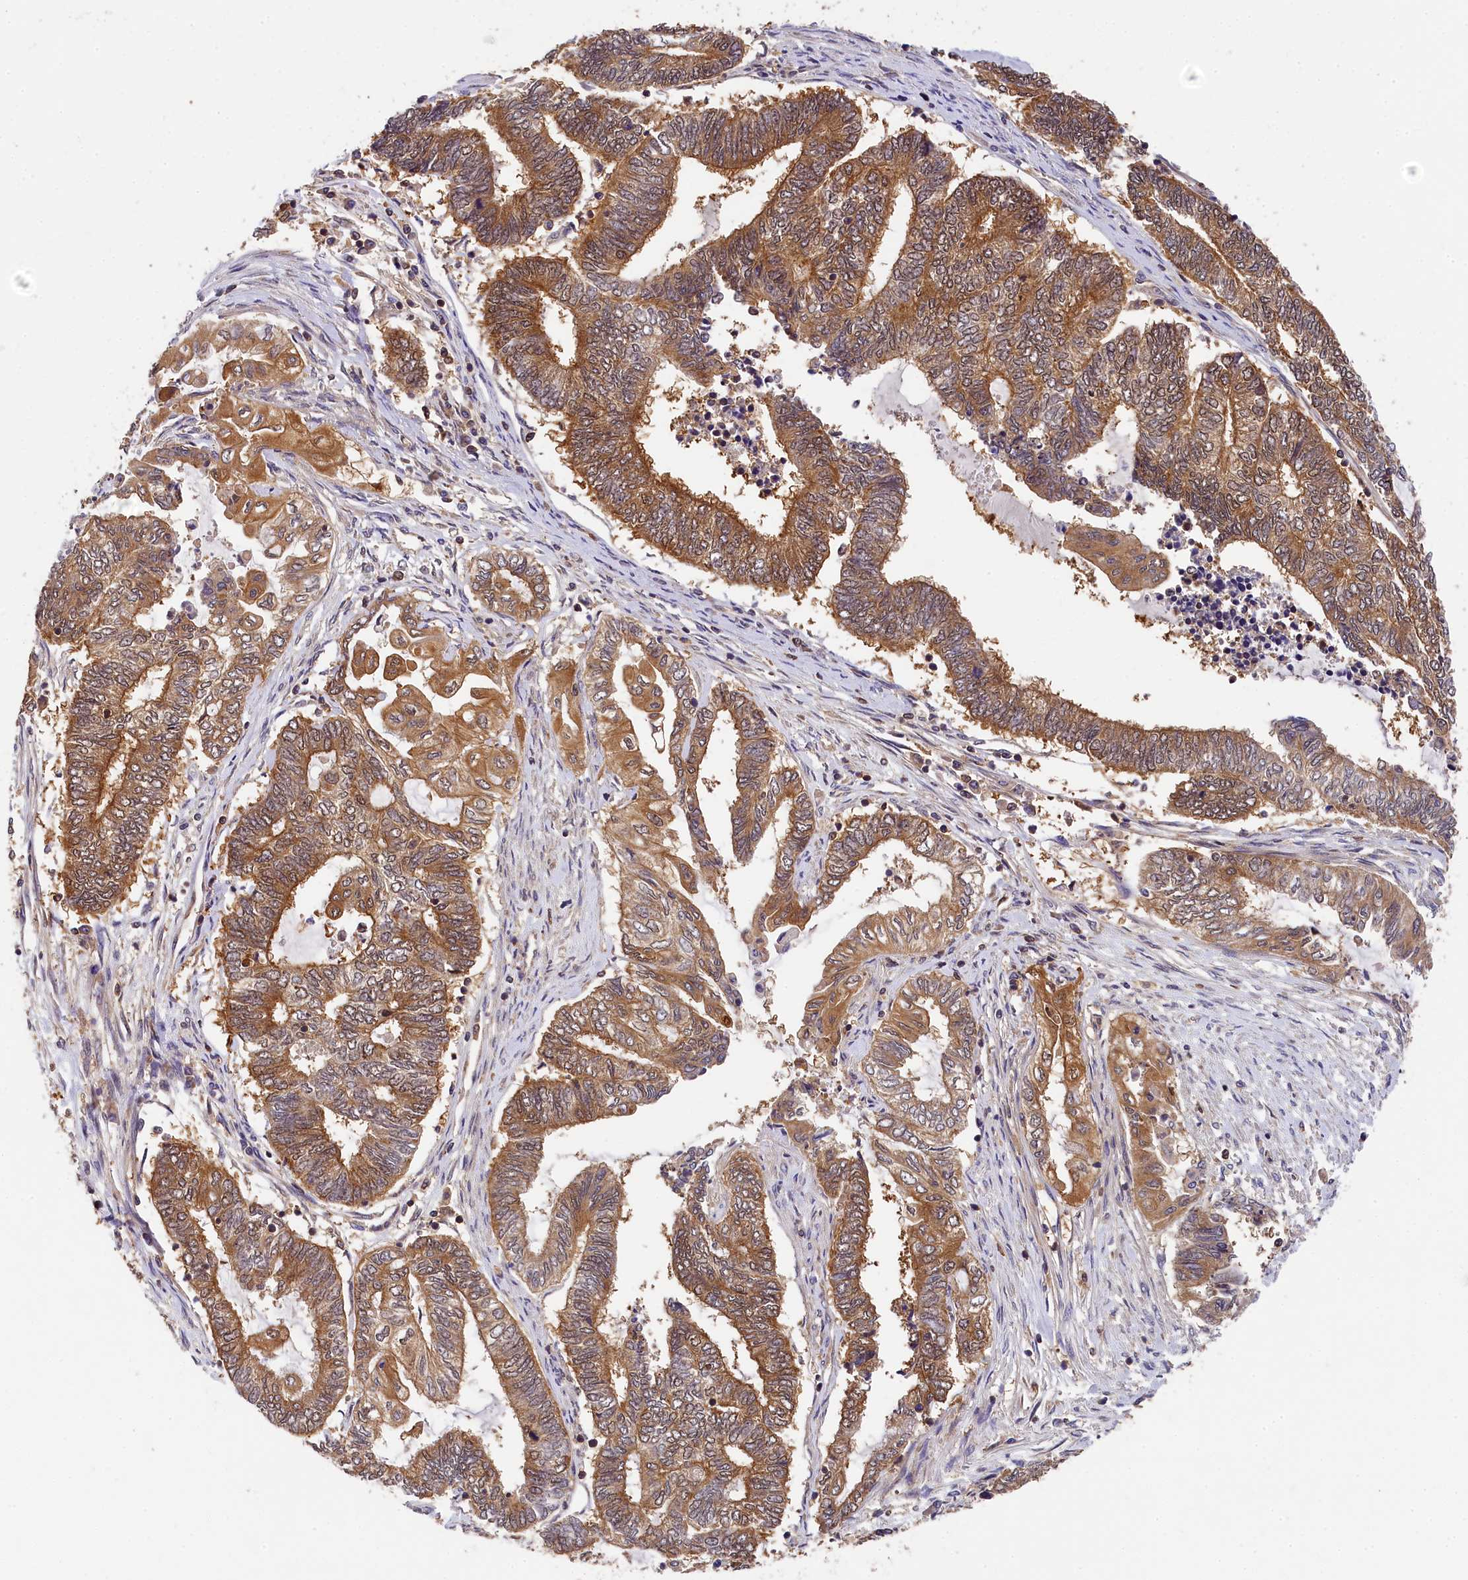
{"staining": {"intensity": "moderate", "quantity": ">75%", "location": "cytoplasmic/membranous"}, "tissue": "endometrial cancer", "cell_type": "Tumor cells", "image_type": "cancer", "snomed": [{"axis": "morphology", "description": "Adenocarcinoma, NOS"}, {"axis": "topography", "description": "Uterus"}, {"axis": "topography", "description": "Endometrium"}], "caption": "Adenocarcinoma (endometrial) stained with a protein marker shows moderate staining in tumor cells.", "gene": "EIF6", "patient": {"sex": "female", "age": 70}}